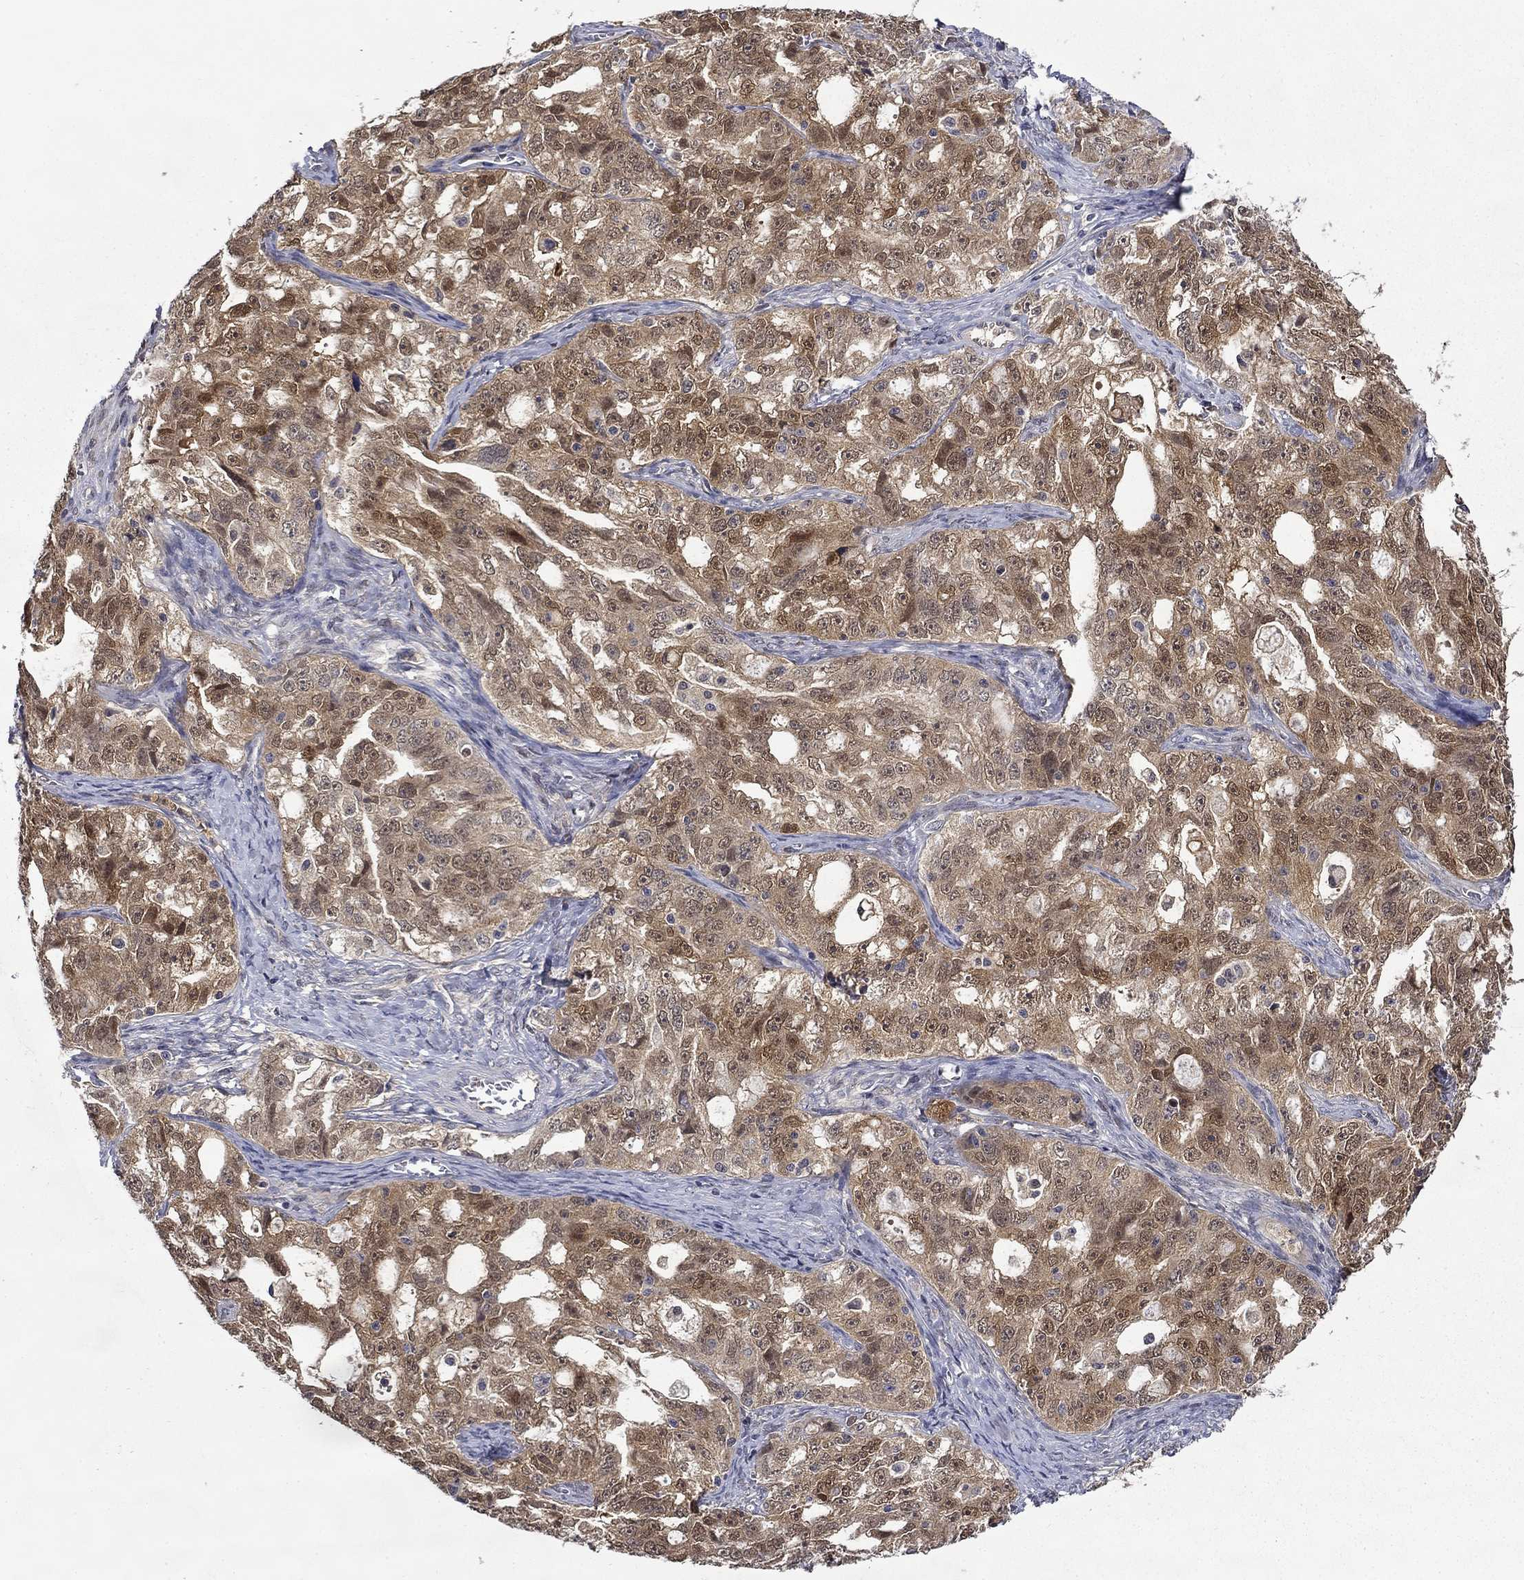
{"staining": {"intensity": "moderate", "quantity": ">75%", "location": "cytoplasmic/membranous"}, "tissue": "ovarian cancer", "cell_type": "Tumor cells", "image_type": "cancer", "snomed": [{"axis": "morphology", "description": "Cystadenocarcinoma, serous, NOS"}, {"axis": "topography", "description": "Ovary"}], "caption": "The immunohistochemical stain shows moderate cytoplasmic/membranous staining in tumor cells of ovarian cancer (serous cystadenocarcinoma) tissue.", "gene": "DDTL", "patient": {"sex": "female", "age": 51}}